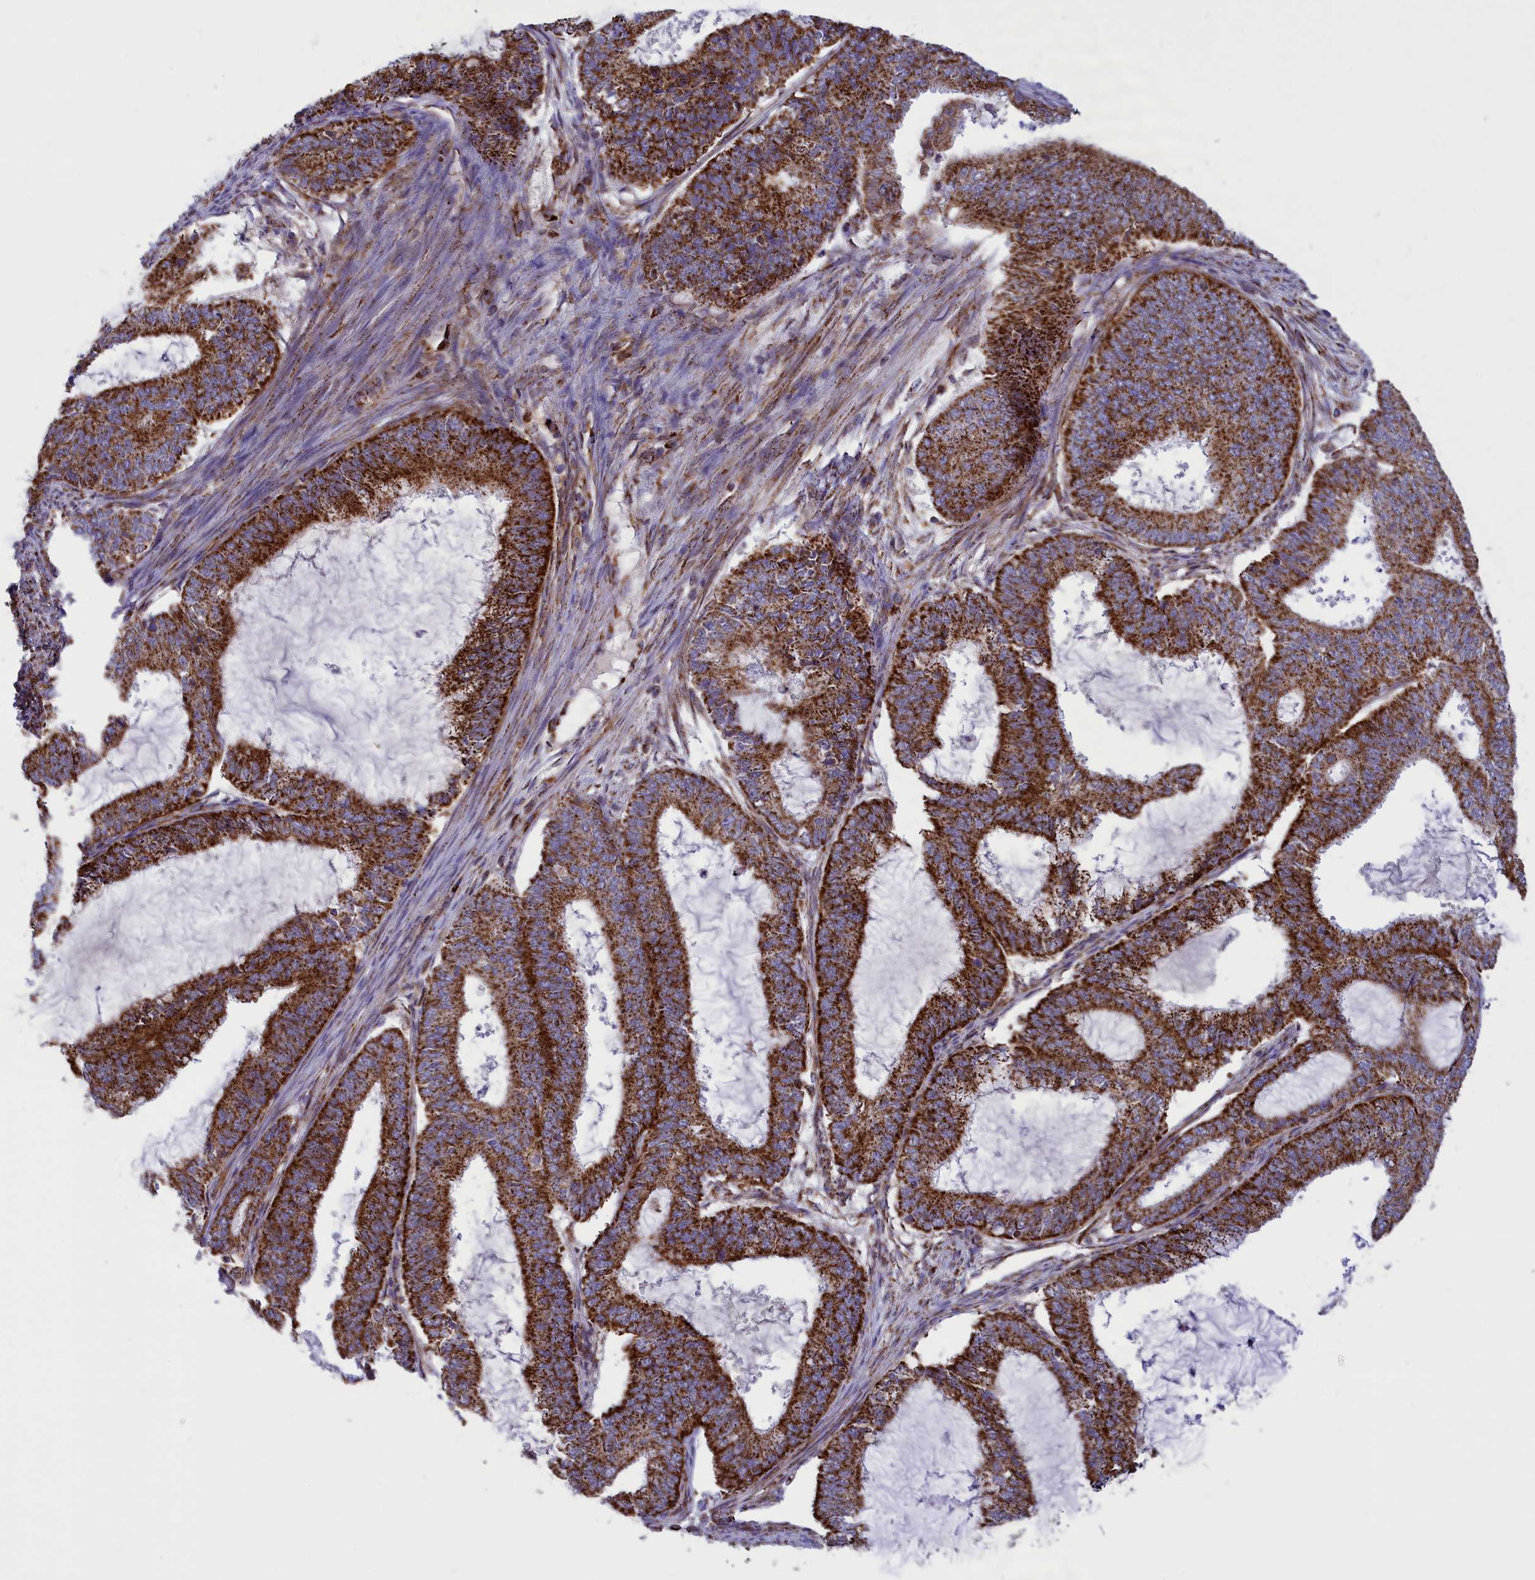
{"staining": {"intensity": "strong", "quantity": ">75%", "location": "cytoplasmic/membranous"}, "tissue": "endometrial cancer", "cell_type": "Tumor cells", "image_type": "cancer", "snomed": [{"axis": "morphology", "description": "Adenocarcinoma, NOS"}, {"axis": "topography", "description": "Endometrium"}], "caption": "Approximately >75% of tumor cells in human endometrial cancer display strong cytoplasmic/membranous protein expression as visualized by brown immunohistochemical staining.", "gene": "ISOC2", "patient": {"sex": "female", "age": 51}}